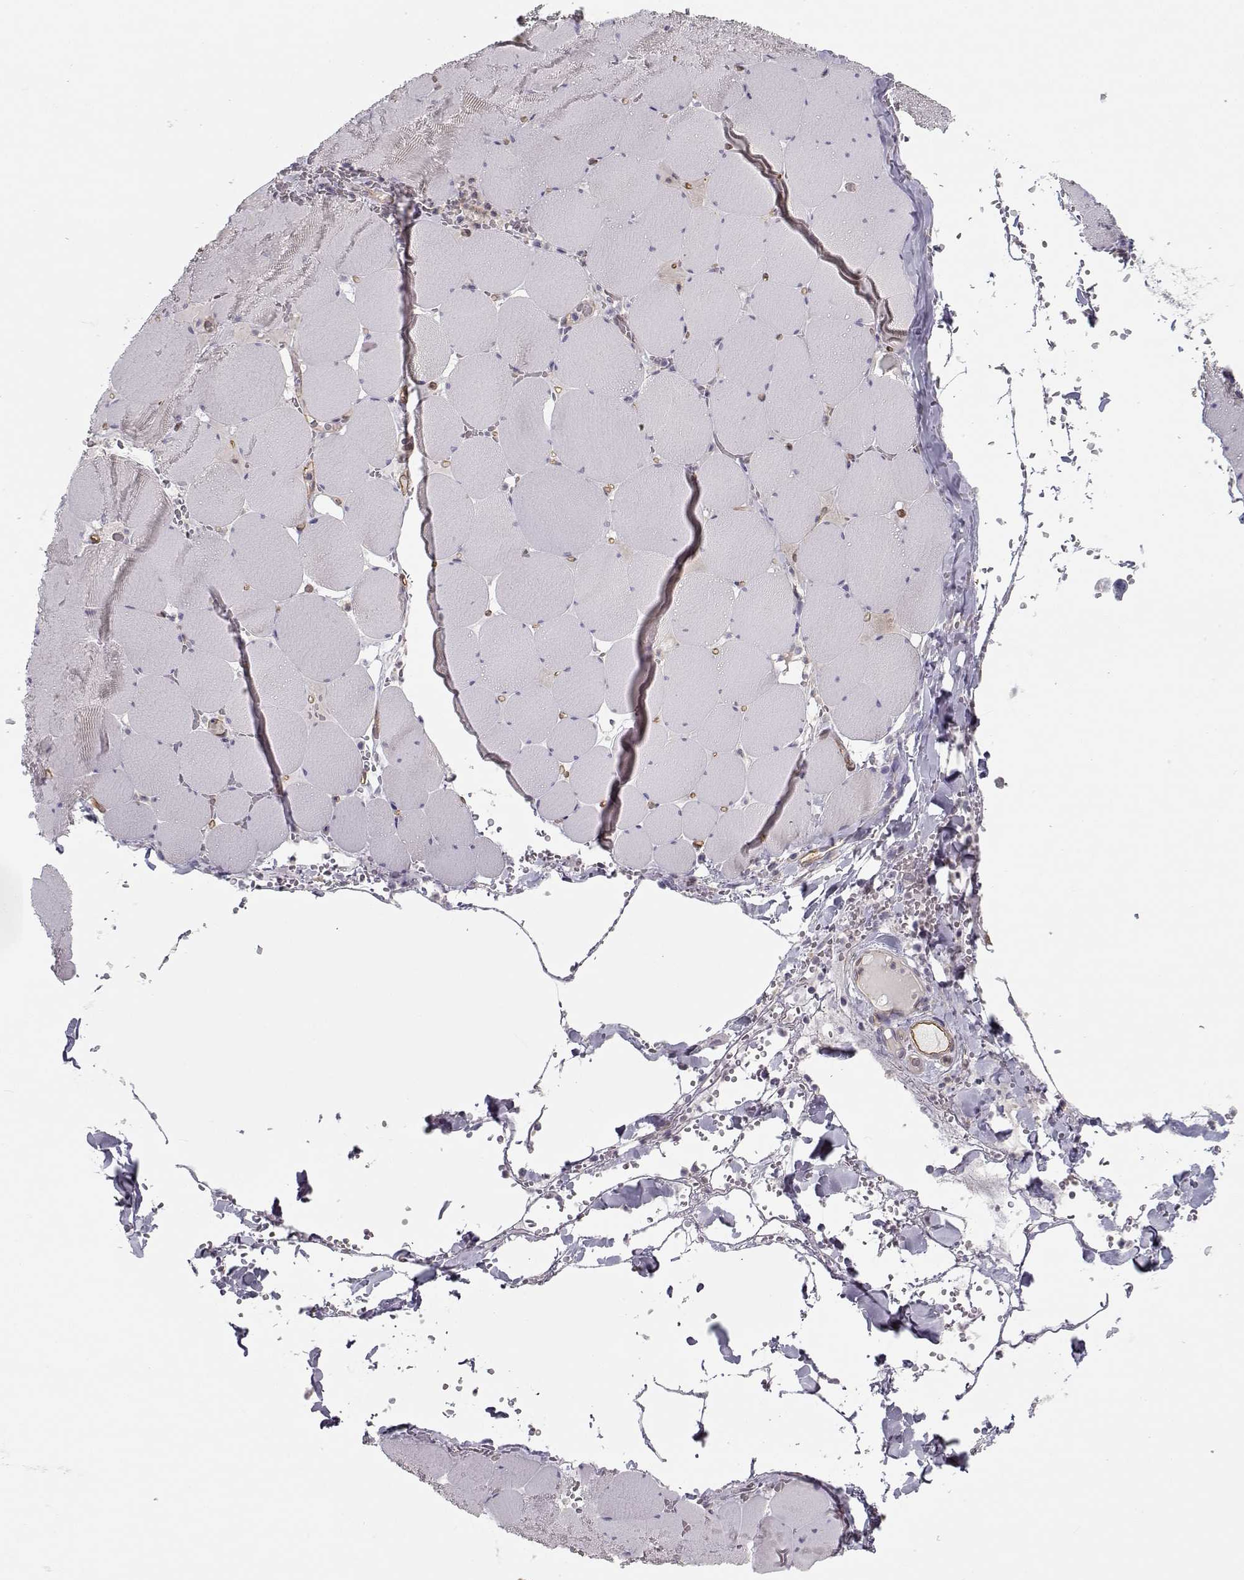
{"staining": {"intensity": "negative", "quantity": "none", "location": "none"}, "tissue": "skeletal muscle", "cell_type": "Myocytes", "image_type": "normal", "snomed": [{"axis": "morphology", "description": "Normal tissue, NOS"}, {"axis": "morphology", "description": "Malignant melanoma, Metastatic site"}, {"axis": "topography", "description": "Skeletal muscle"}], "caption": "Immunohistochemical staining of unremarkable skeletal muscle demonstrates no significant staining in myocytes.", "gene": "MYO1A", "patient": {"sex": "male", "age": 50}}